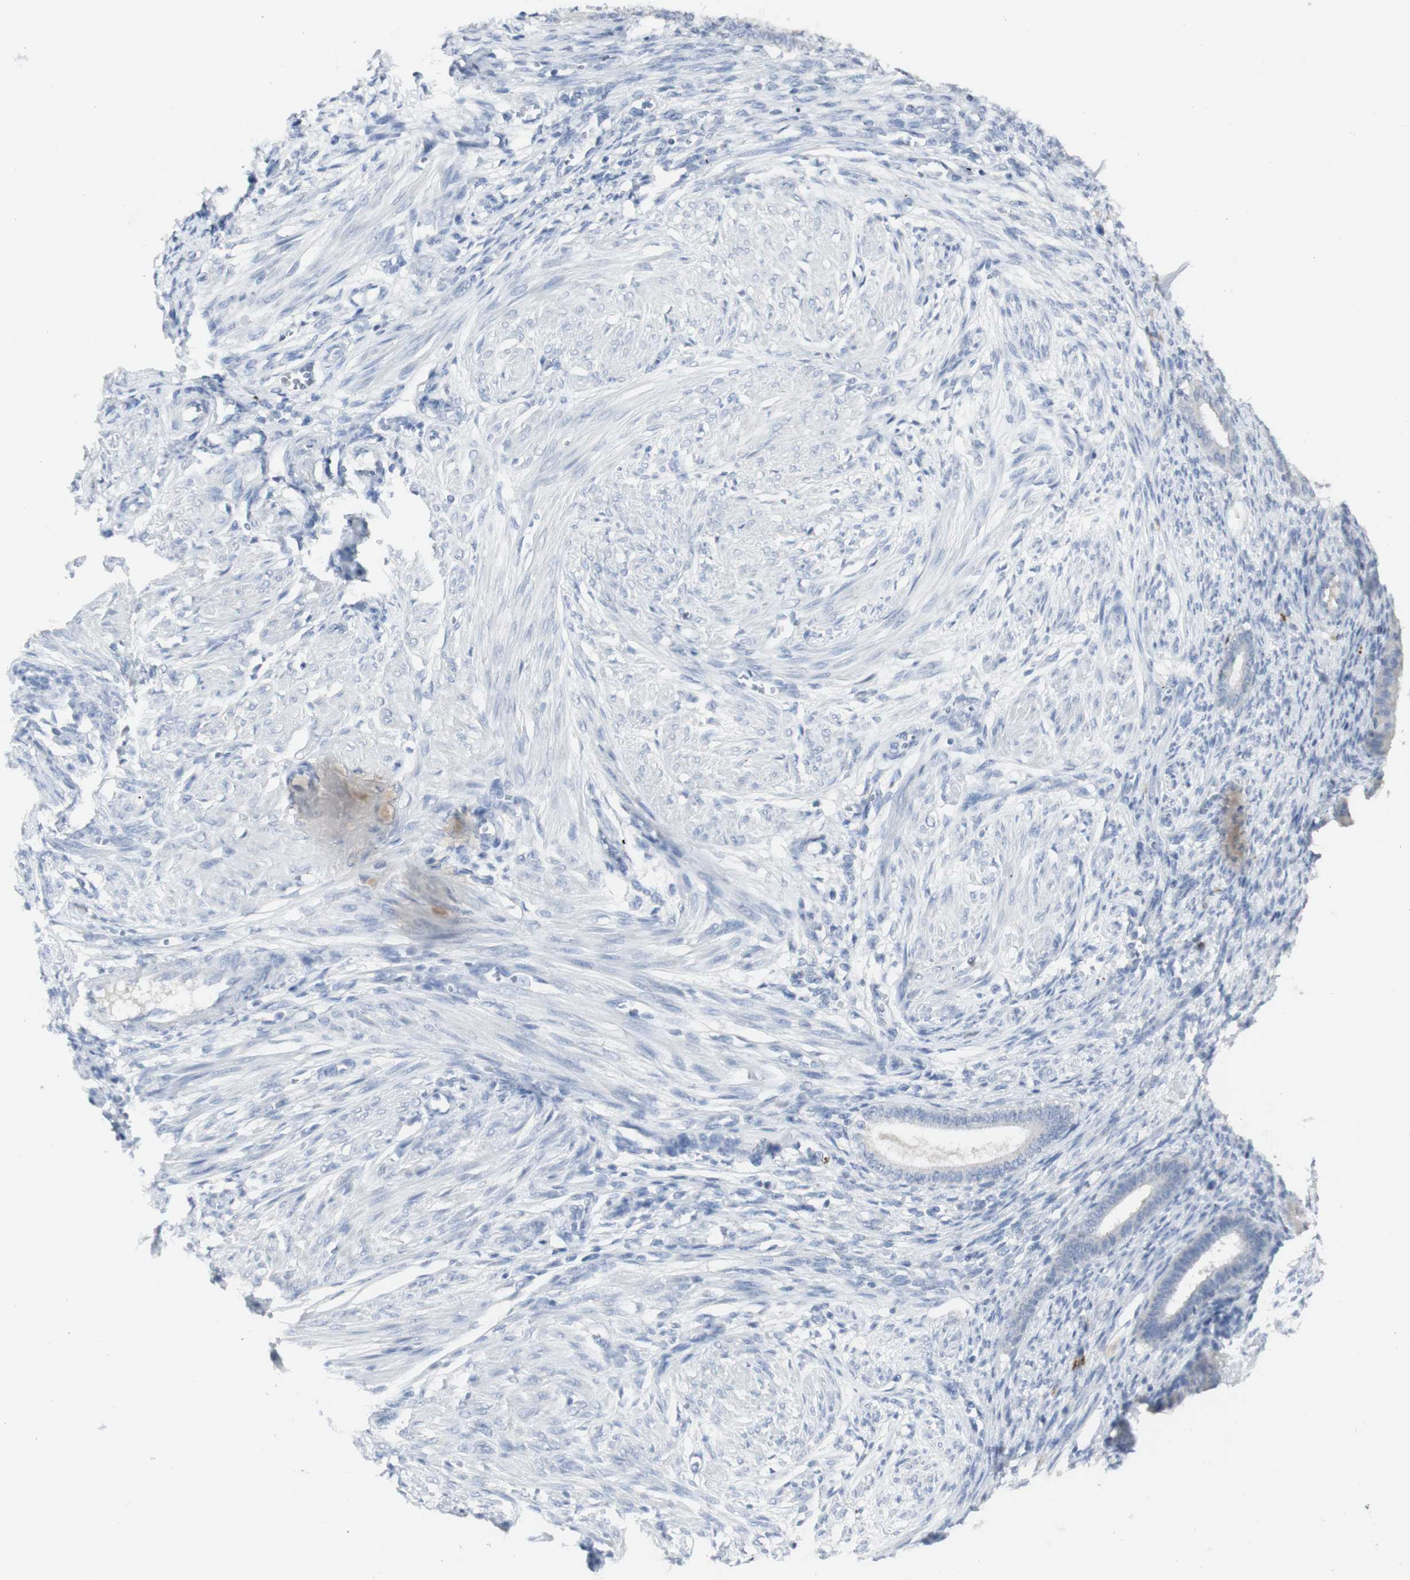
{"staining": {"intensity": "negative", "quantity": "none", "location": "none"}, "tissue": "endometrium", "cell_type": "Cells in endometrial stroma", "image_type": "normal", "snomed": [{"axis": "morphology", "description": "Normal tissue, NOS"}, {"axis": "topography", "description": "Endometrium"}], "caption": "IHC of benign human endometrium displays no positivity in cells in endometrial stroma. (Stains: DAB IHC with hematoxylin counter stain, Microscopy: brightfield microscopy at high magnification).", "gene": "CD207", "patient": {"sex": "female", "age": 72}}